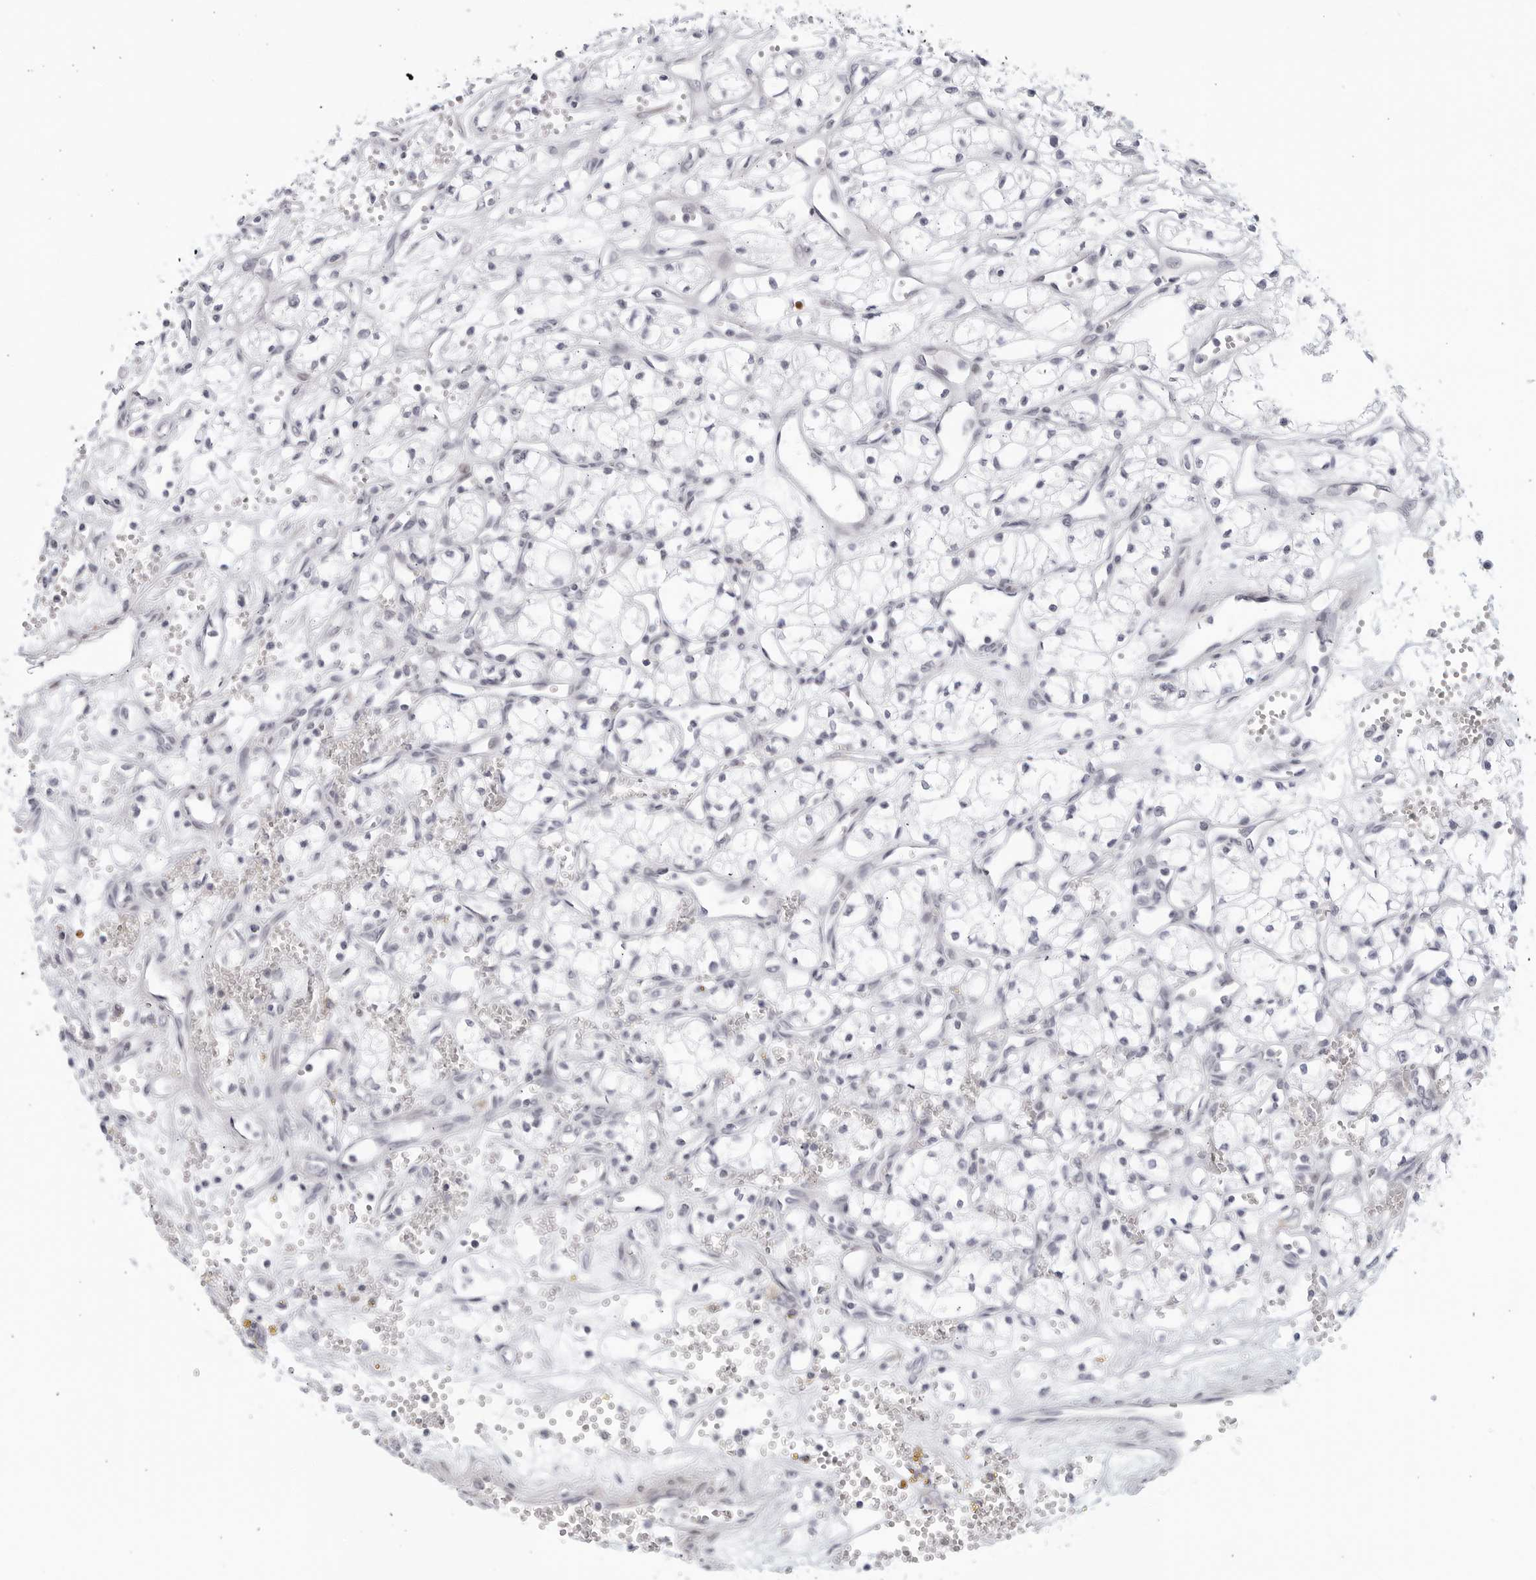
{"staining": {"intensity": "negative", "quantity": "none", "location": "none"}, "tissue": "renal cancer", "cell_type": "Tumor cells", "image_type": "cancer", "snomed": [{"axis": "morphology", "description": "Adenocarcinoma, NOS"}, {"axis": "topography", "description": "Kidney"}], "caption": "Immunohistochemical staining of renal cancer (adenocarcinoma) demonstrates no significant positivity in tumor cells. (DAB (3,3'-diaminobenzidine) immunohistochemistry (IHC) visualized using brightfield microscopy, high magnification).", "gene": "WDTC1", "patient": {"sex": "male", "age": 59}}